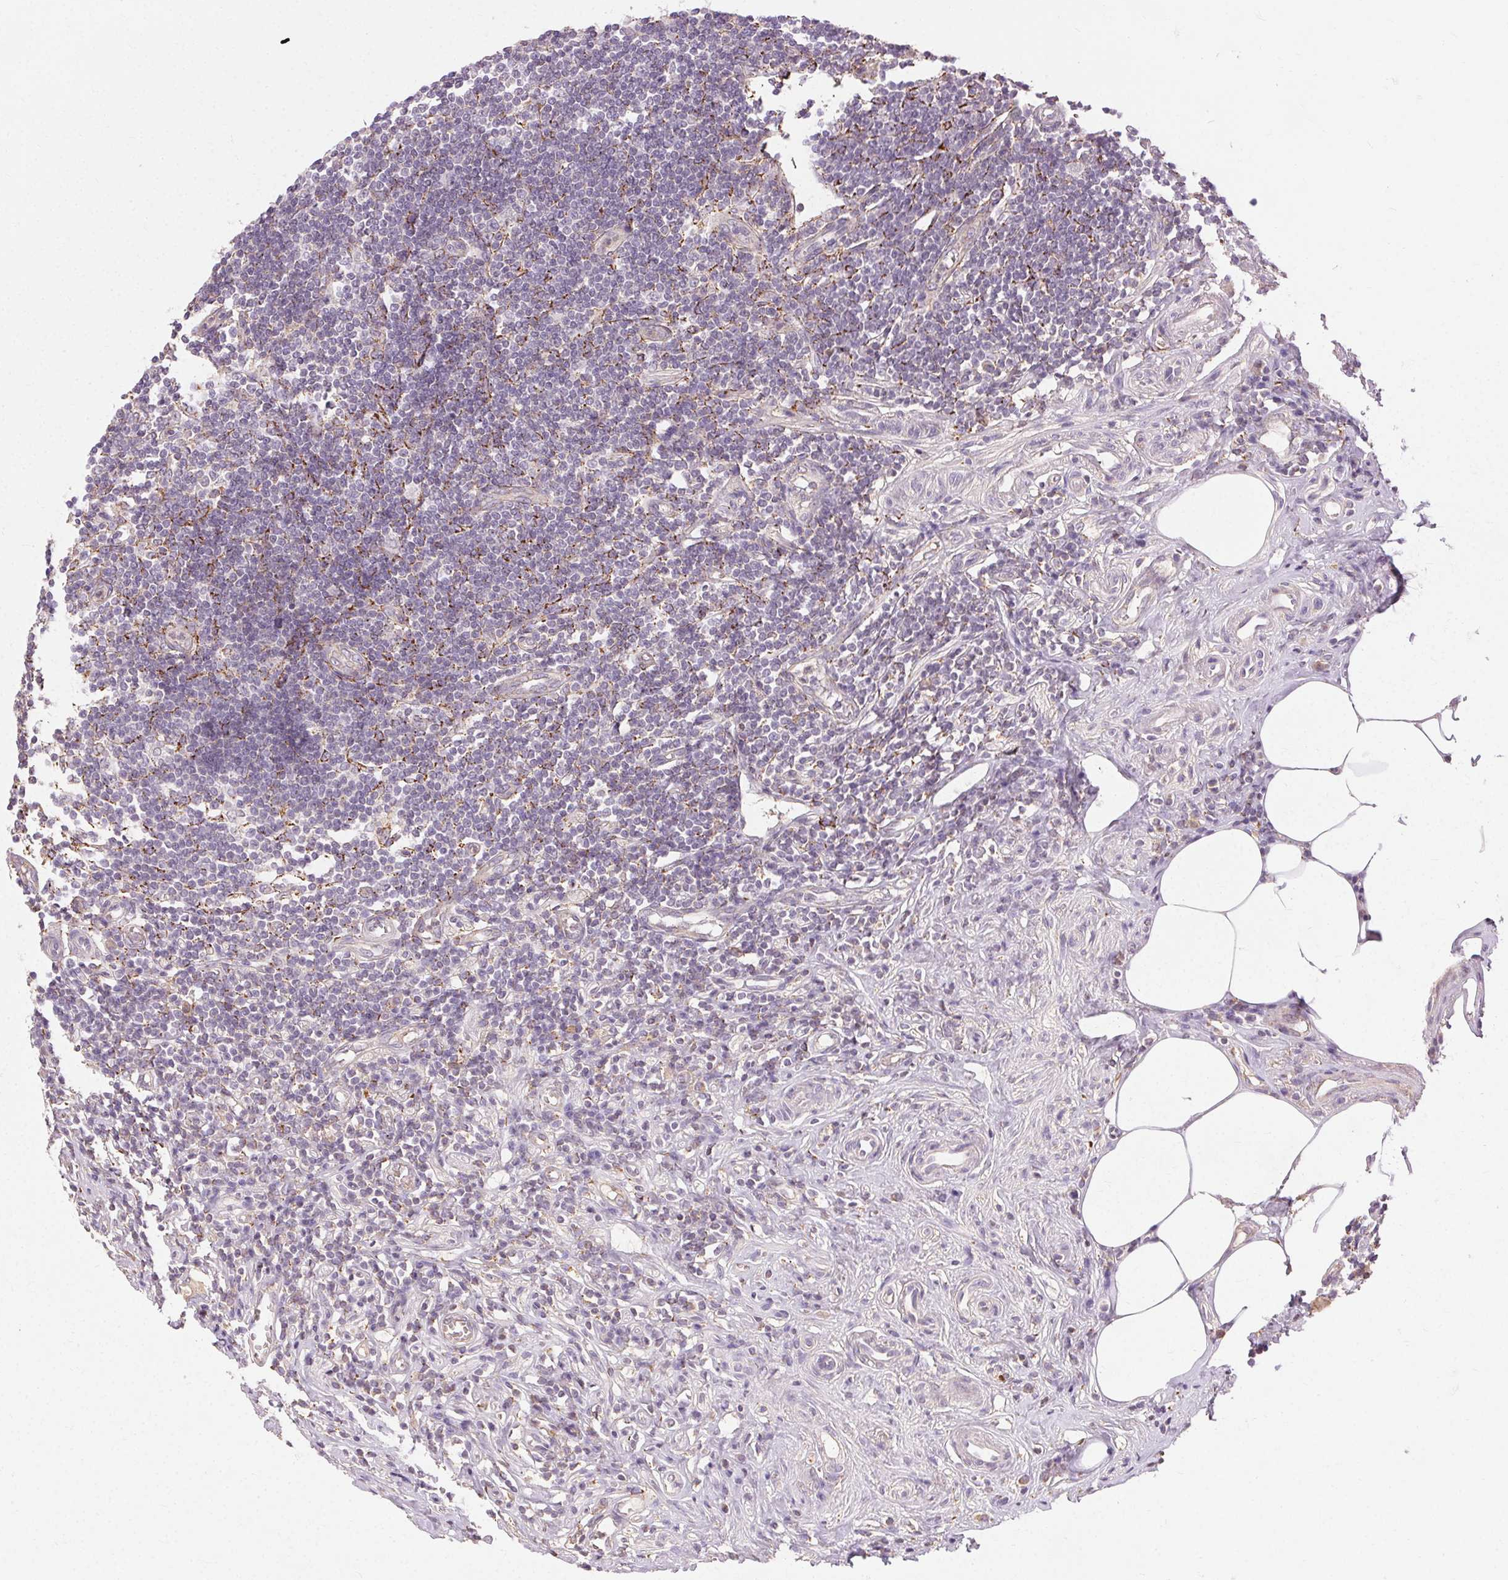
{"staining": {"intensity": "moderate", "quantity": ">75%", "location": "cytoplasmic/membranous"}, "tissue": "appendix", "cell_type": "Glandular cells", "image_type": "normal", "snomed": [{"axis": "morphology", "description": "Normal tissue, NOS"}, {"axis": "topography", "description": "Appendix"}], "caption": "High-power microscopy captured an immunohistochemistry photomicrograph of unremarkable appendix, revealing moderate cytoplasmic/membranous expression in approximately >75% of glandular cells. (brown staining indicates protein expression, while blue staining denotes nuclei).", "gene": "REP15", "patient": {"sex": "female", "age": 57}}